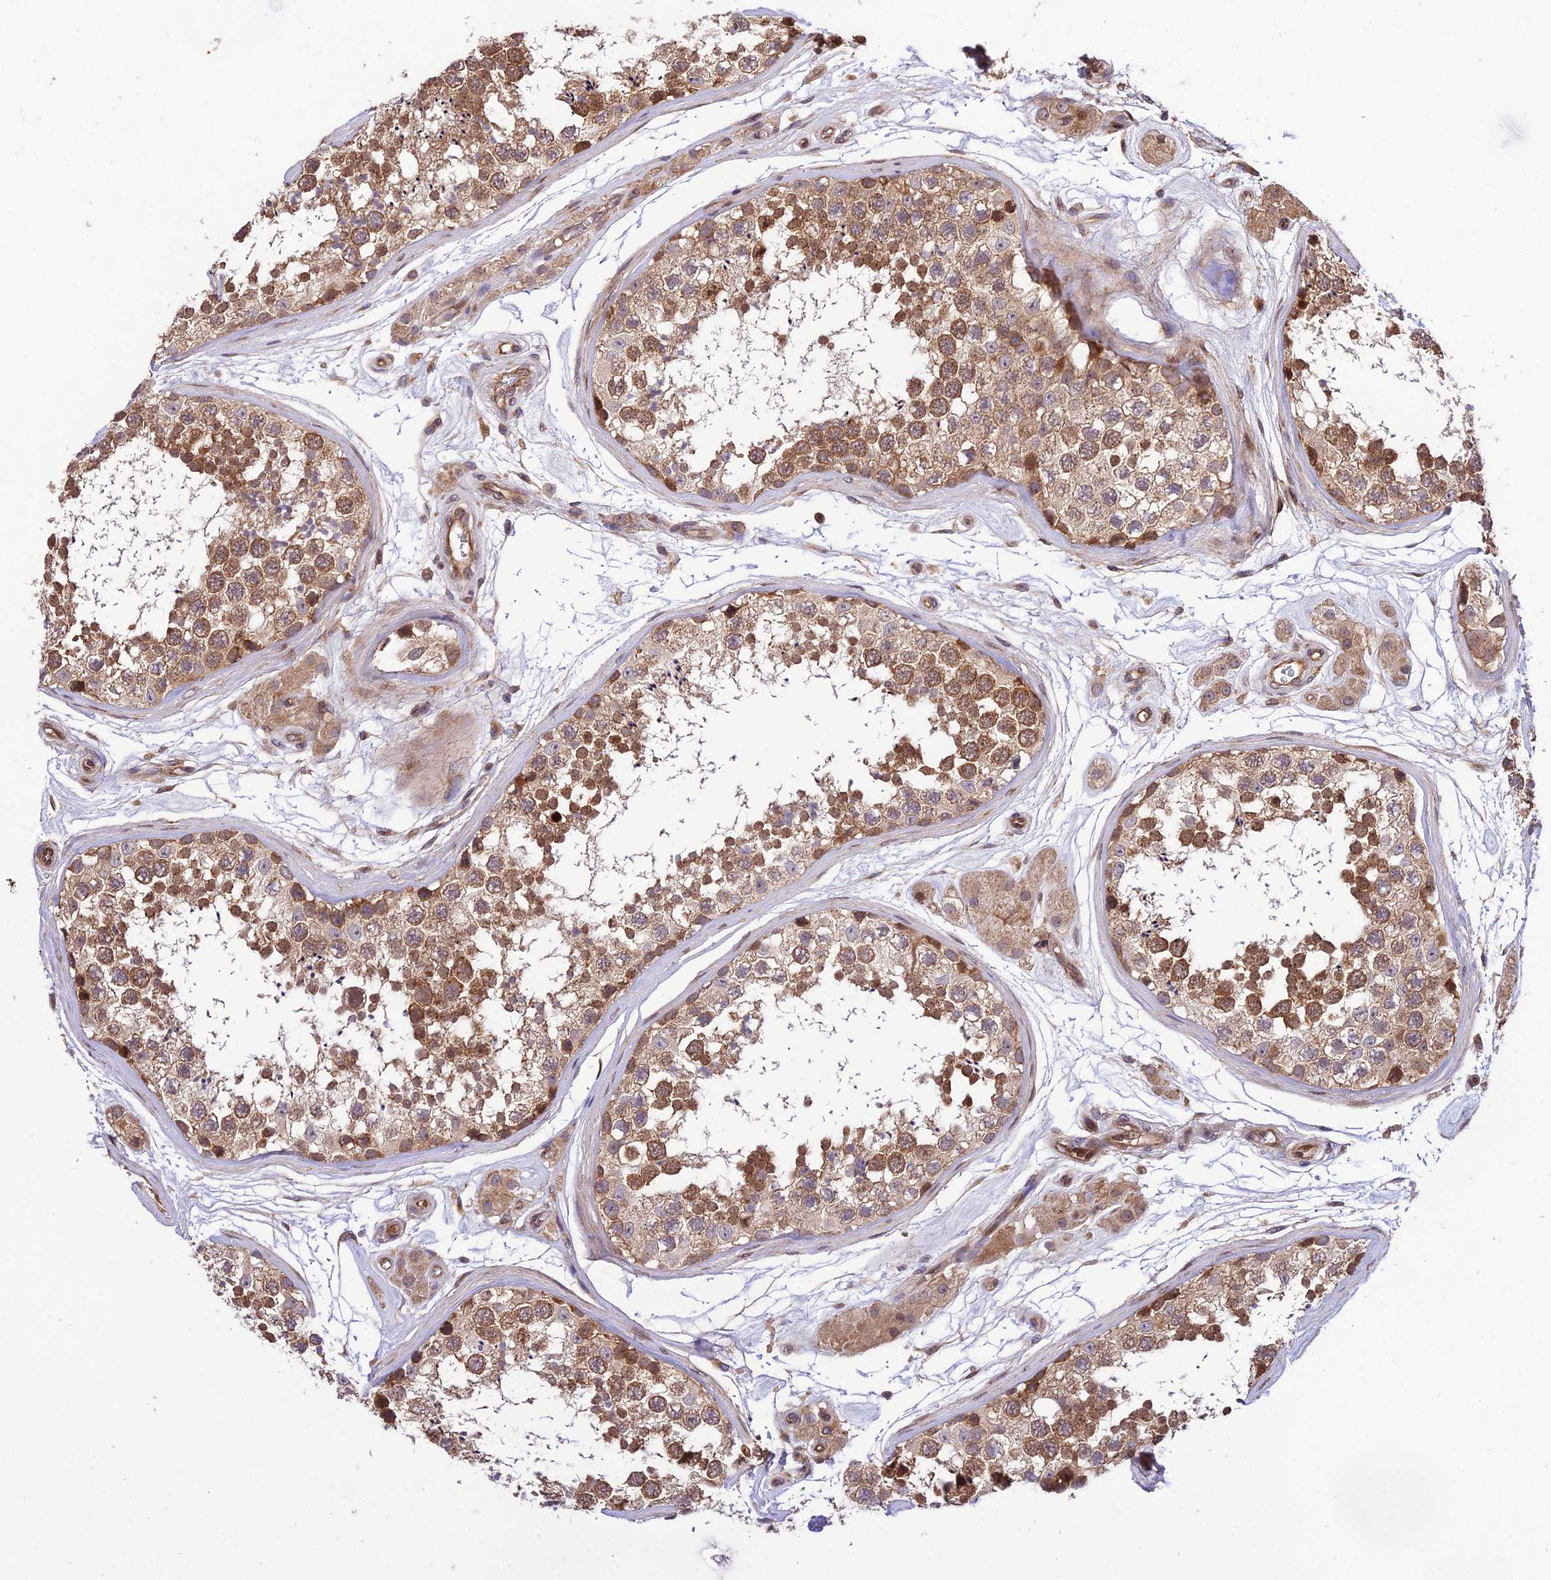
{"staining": {"intensity": "moderate", "quantity": ">75%", "location": "cytoplasmic/membranous"}, "tissue": "testis", "cell_type": "Cells in seminiferous ducts", "image_type": "normal", "snomed": [{"axis": "morphology", "description": "Normal tissue, NOS"}, {"axis": "topography", "description": "Testis"}], "caption": "Immunohistochemical staining of normal testis reveals >75% levels of moderate cytoplasmic/membranous protein positivity in approximately >75% of cells in seminiferous ducts.", "gene": "SMG6", "patient": {"sex": "male", "age": 56}}